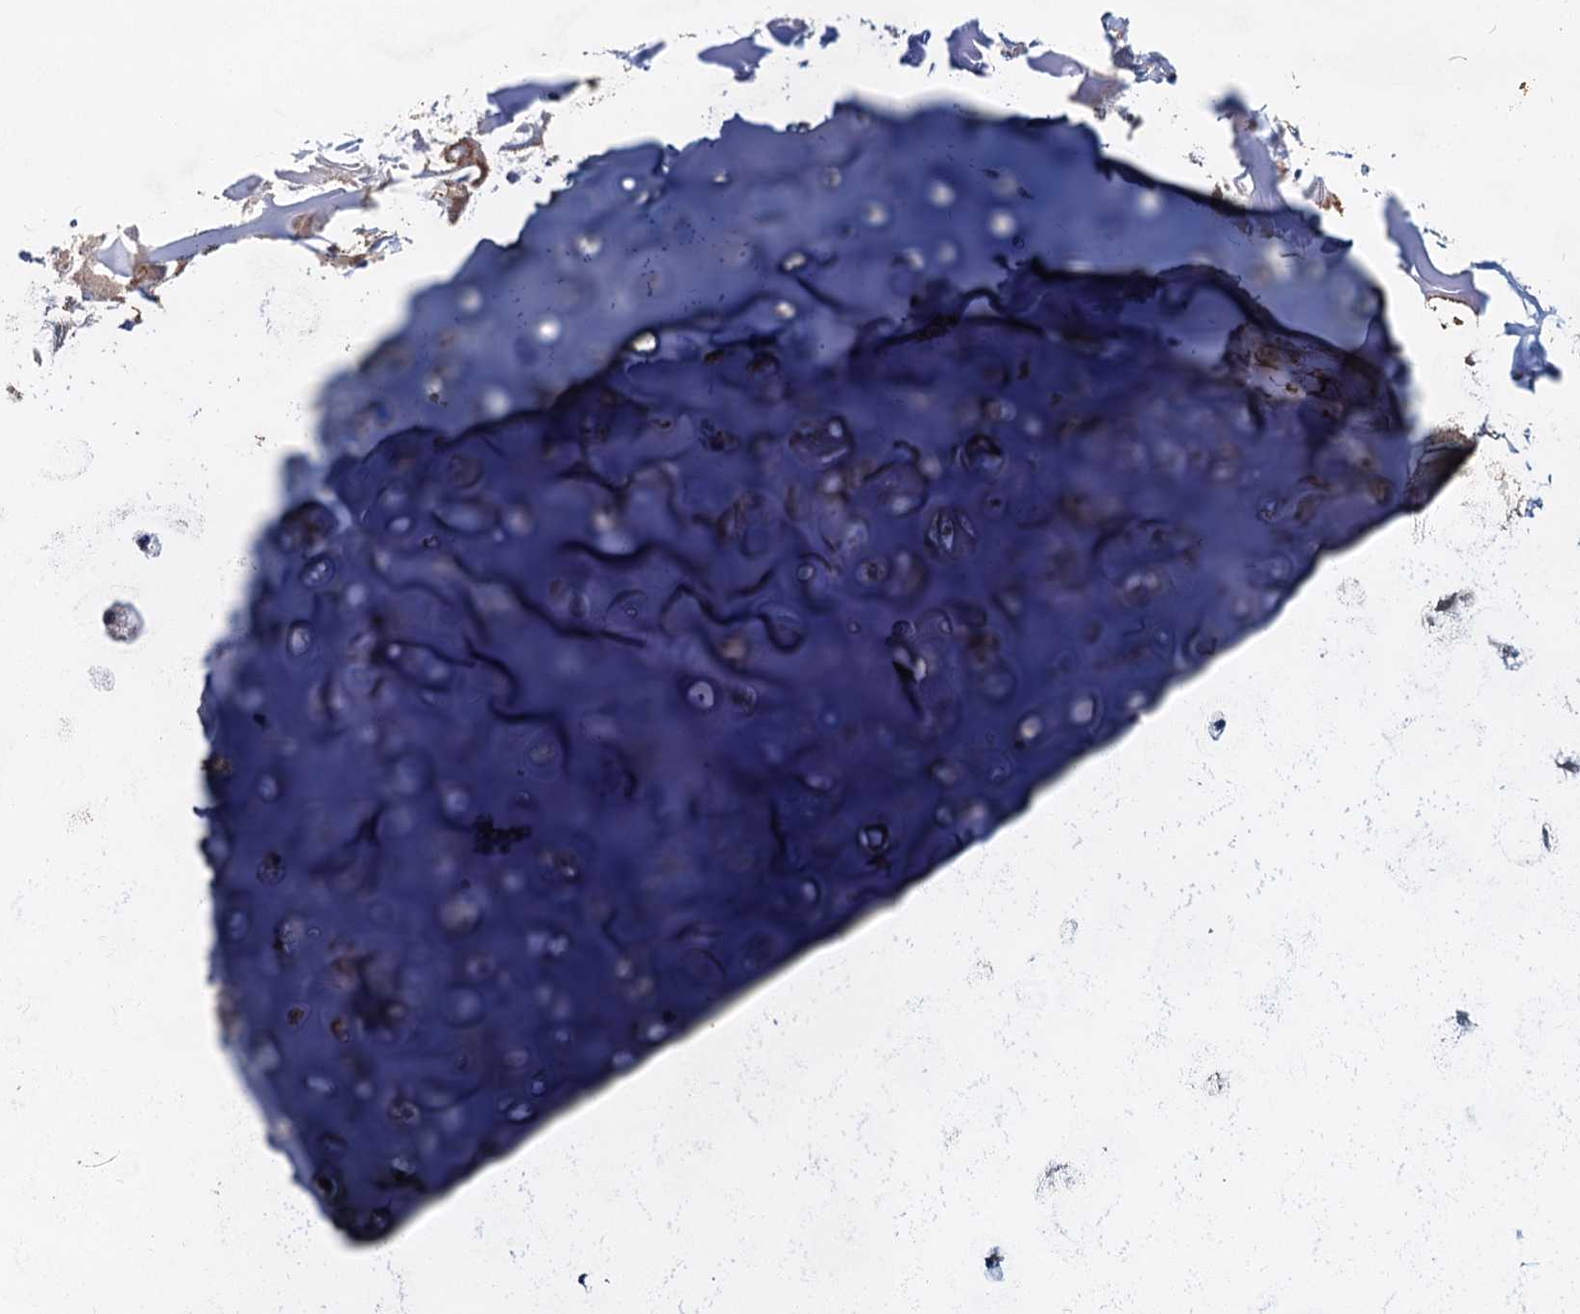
{"staining": {"intensity": "moderate", "quantity": "25%-75%", "location": "cytoplasmic/membranous,nuclear"}, "tissue": "adipose tissue", "cell_type": "Adipocytes", "image_type": "normal", "snomed": [{"axis": "morphology", "description": "Normal tissue, NOS"}, {"axis": "topography", "description": "Lymph node"}, {"axis": "topography", "description": "Cartilage tissue"}, {"axis": "topography", "description": "Bronchus"}], "caption": "Protein analysis of normal adipose tissue demonstrates moderate cytoplasmic/membranous,nuclear positivity in approximately 25%-75% of adipocytes.", "gene": "DCUN1D2", "patient": {"sex": "male", "age": 63}}